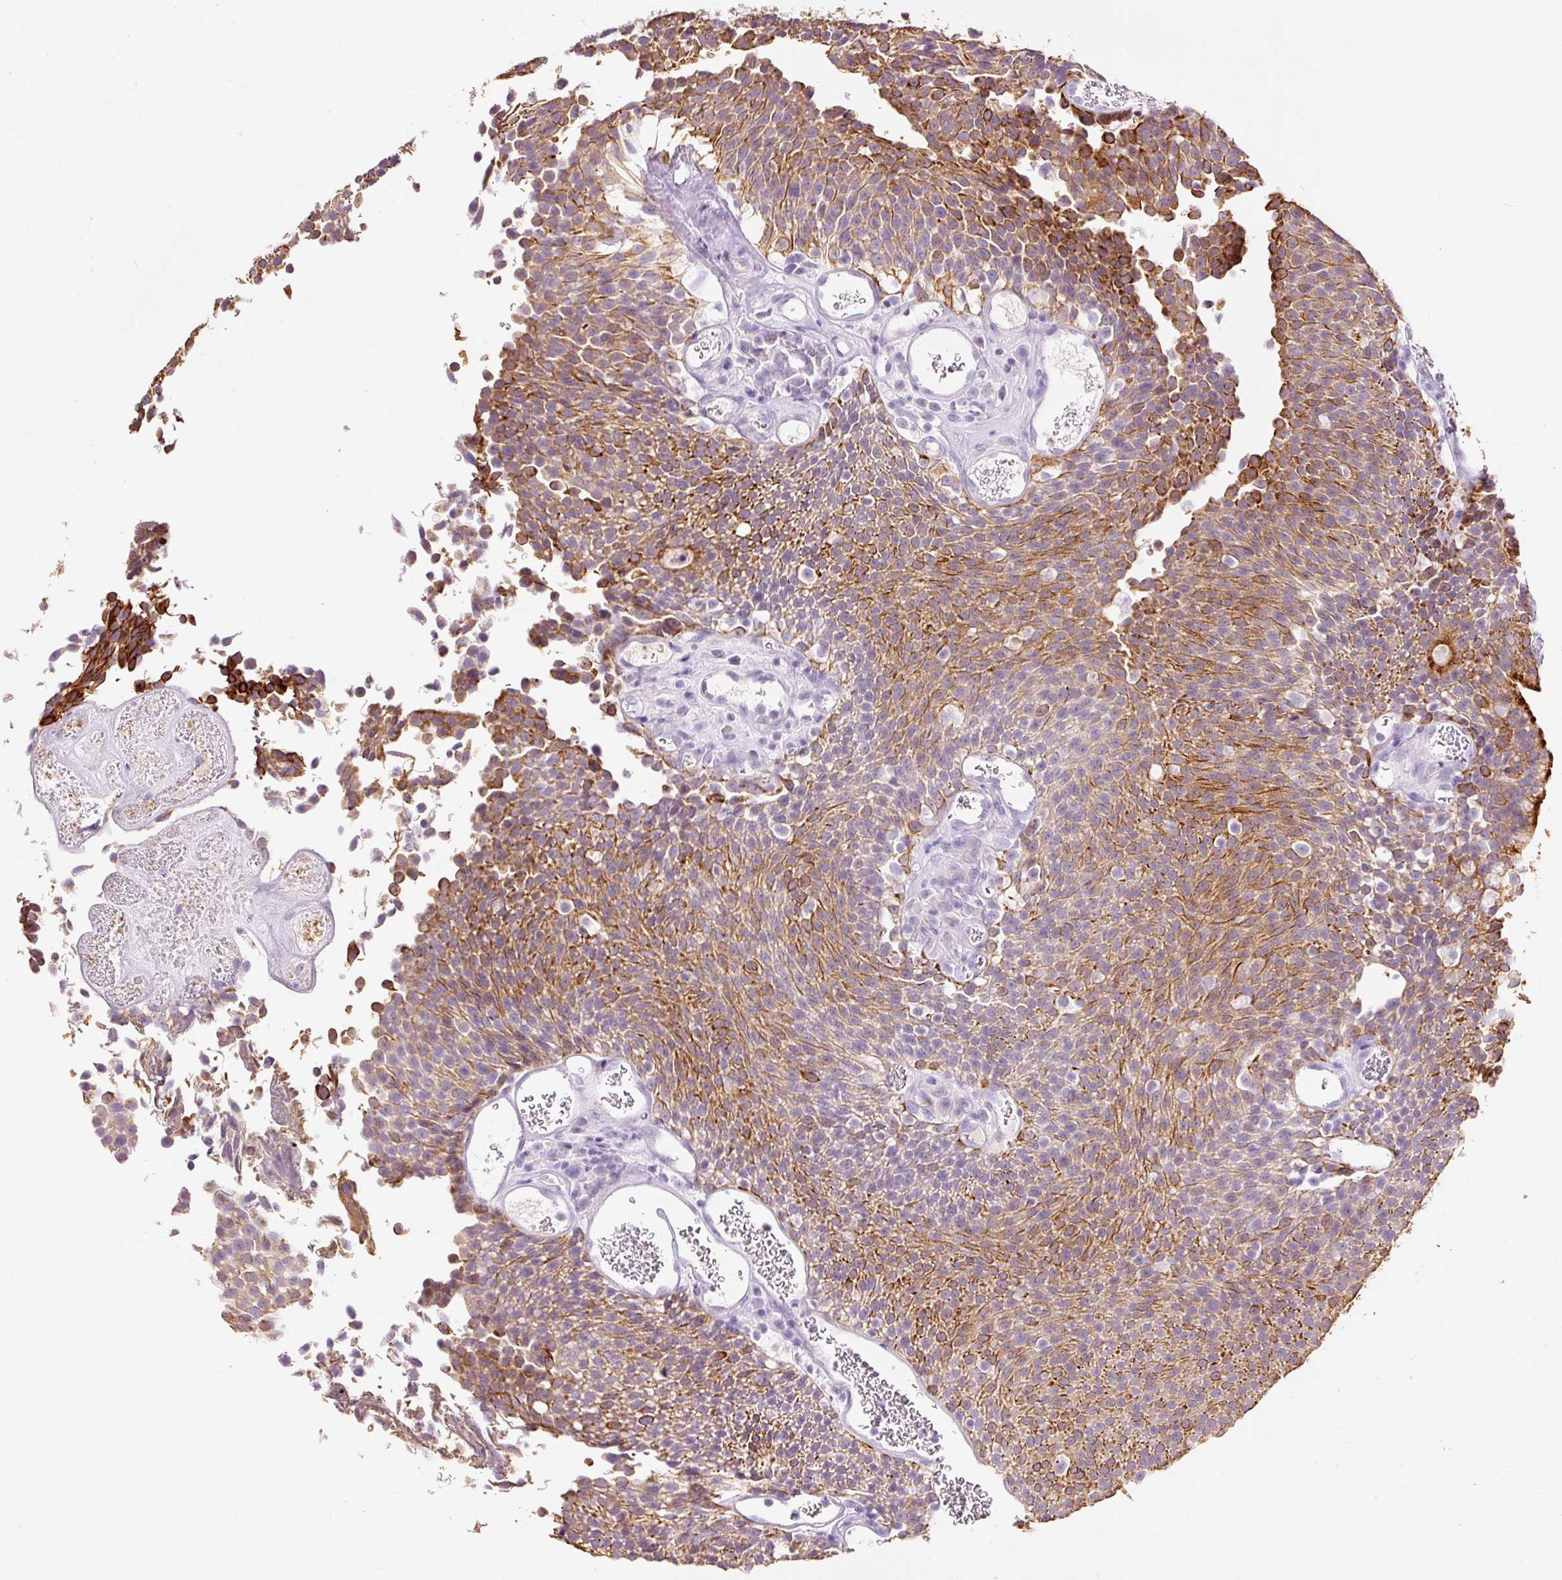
{"staining": {"intensity": "moderate", "quantity": "25%-75%", "location": "cytoplasmic/membranous"}, "tissue": "urothelial cancer", "cell_type": "Tumor cells", "image_type": "cancer", "snomed": [{"axis": "morphology", "description": "Urothelial carcinoma, Low grade"}, {"axis": "topography", "description": "Urinary bladder"}], "caption": "This is a histology image of immunohistochemistry staining of urothelial cancer, which shows moderate positivity in the cytoplasmic/membranous of tumor cells.", "gene": "CARD16", "patient": {"sex": "female", "age": 79}}